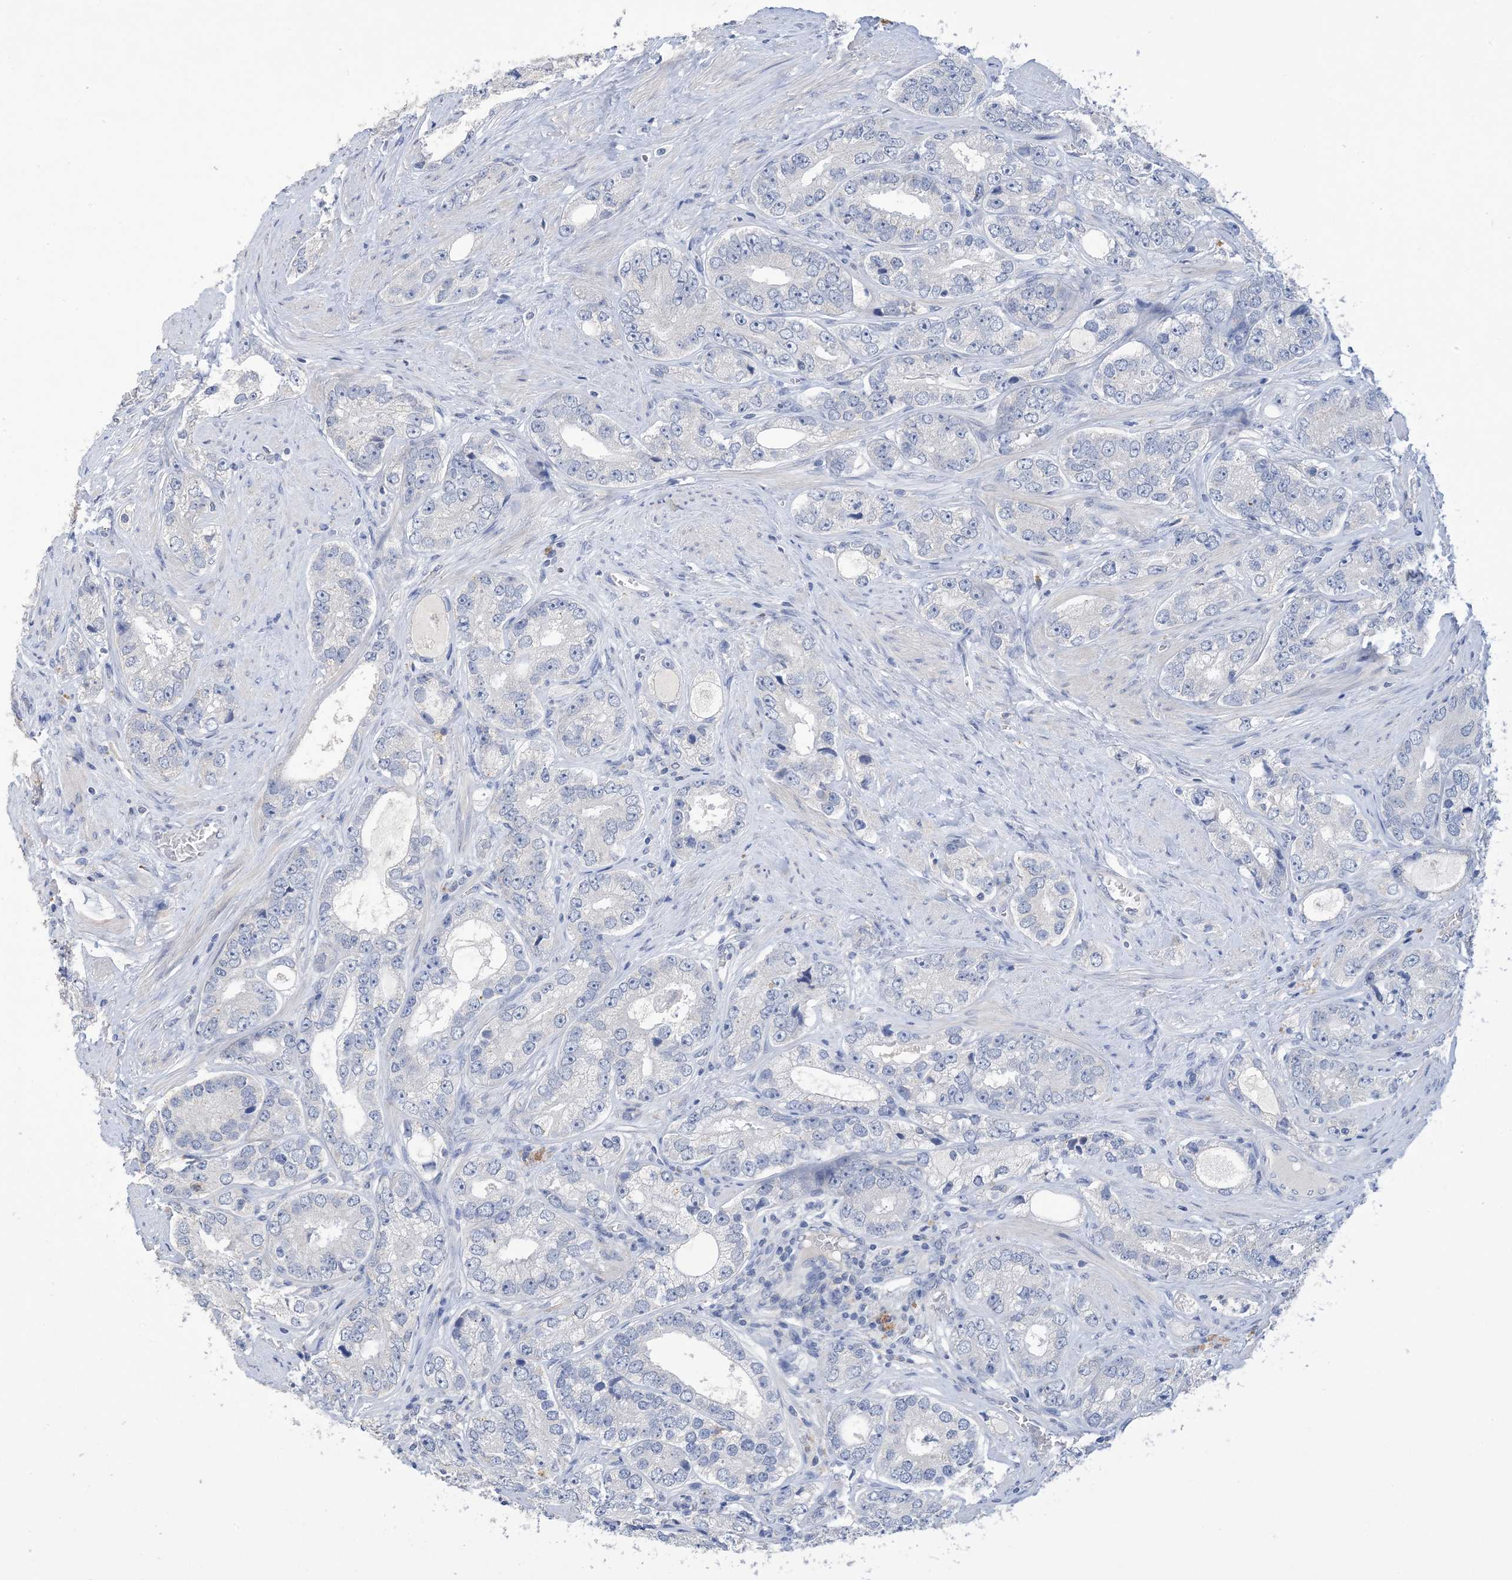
{"staining": {"intensity": "negative", "quantity": "none", "location": "none"}, "tissue": "prostate cancer", "cell_type": "Tumor cells", "image_type": "cancer", "snomed": [{"axis": "morphology", "description": "Adenocarcinoma, High grade"}, {"axis": "topography", "description": "Prostate"}], "caption": "DAB immunohistochemical staining of prostate cancer displays no significant expression in tumor cells.", "gene": "DSC3", "patient": {"sex": "male", "age": 56}}